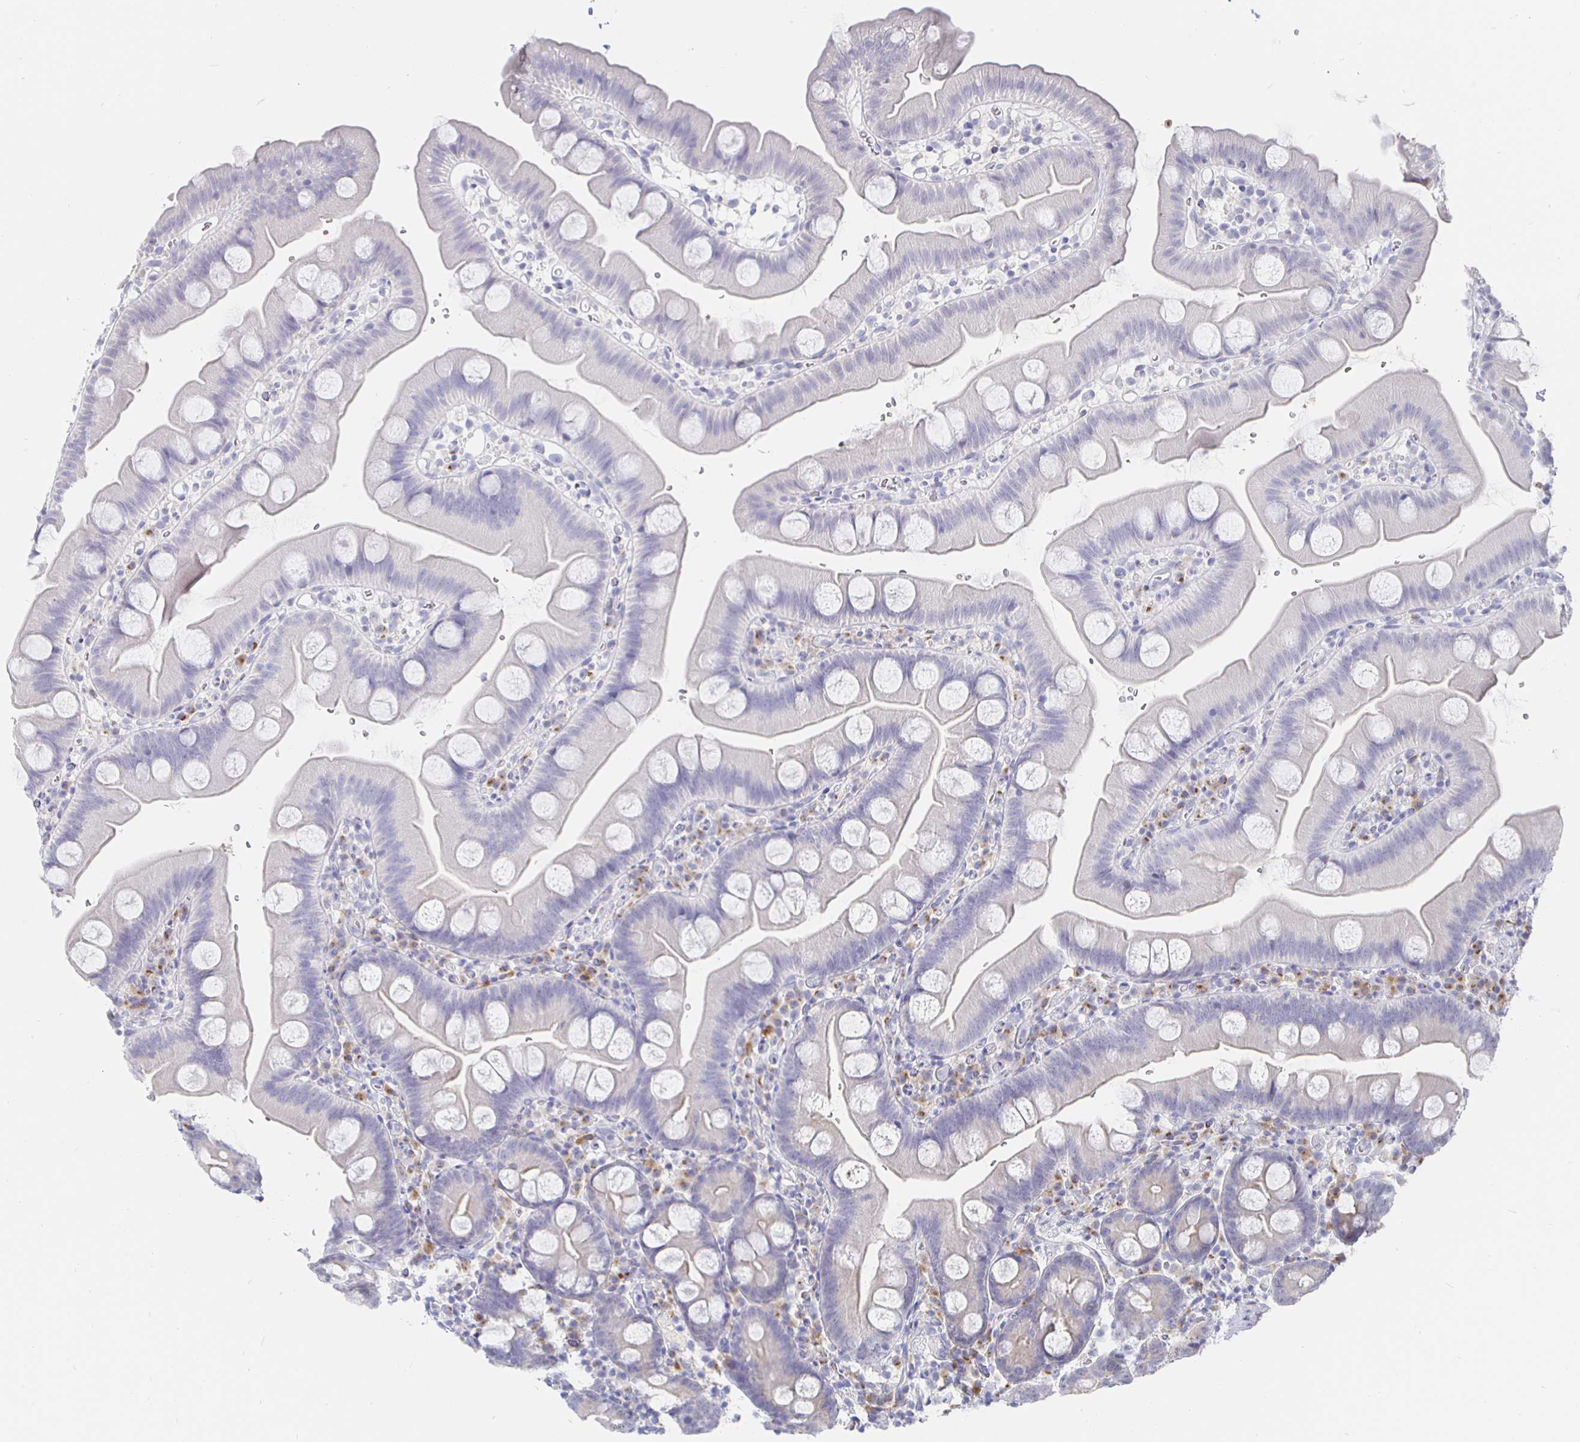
{"staining": {"intensity": "negative", "quantity": "none", "location": "none"}, "tissue": "small intestine", "cell_type": "Glandular cells", "image_type": "normal", "snomed": [{"axis": "morphology", "description": "Normal tissue, NOS"}, {"axis": "topography", "description": "Small intestine"}], "caption": "Immunohistochemistry (IHC) micrograph of normal human small intestine stained for a protein (brown), which shows no positivity in glandular cells.", "gene": "LRRC23", "patient": {"sex": "female", "age": 68}}